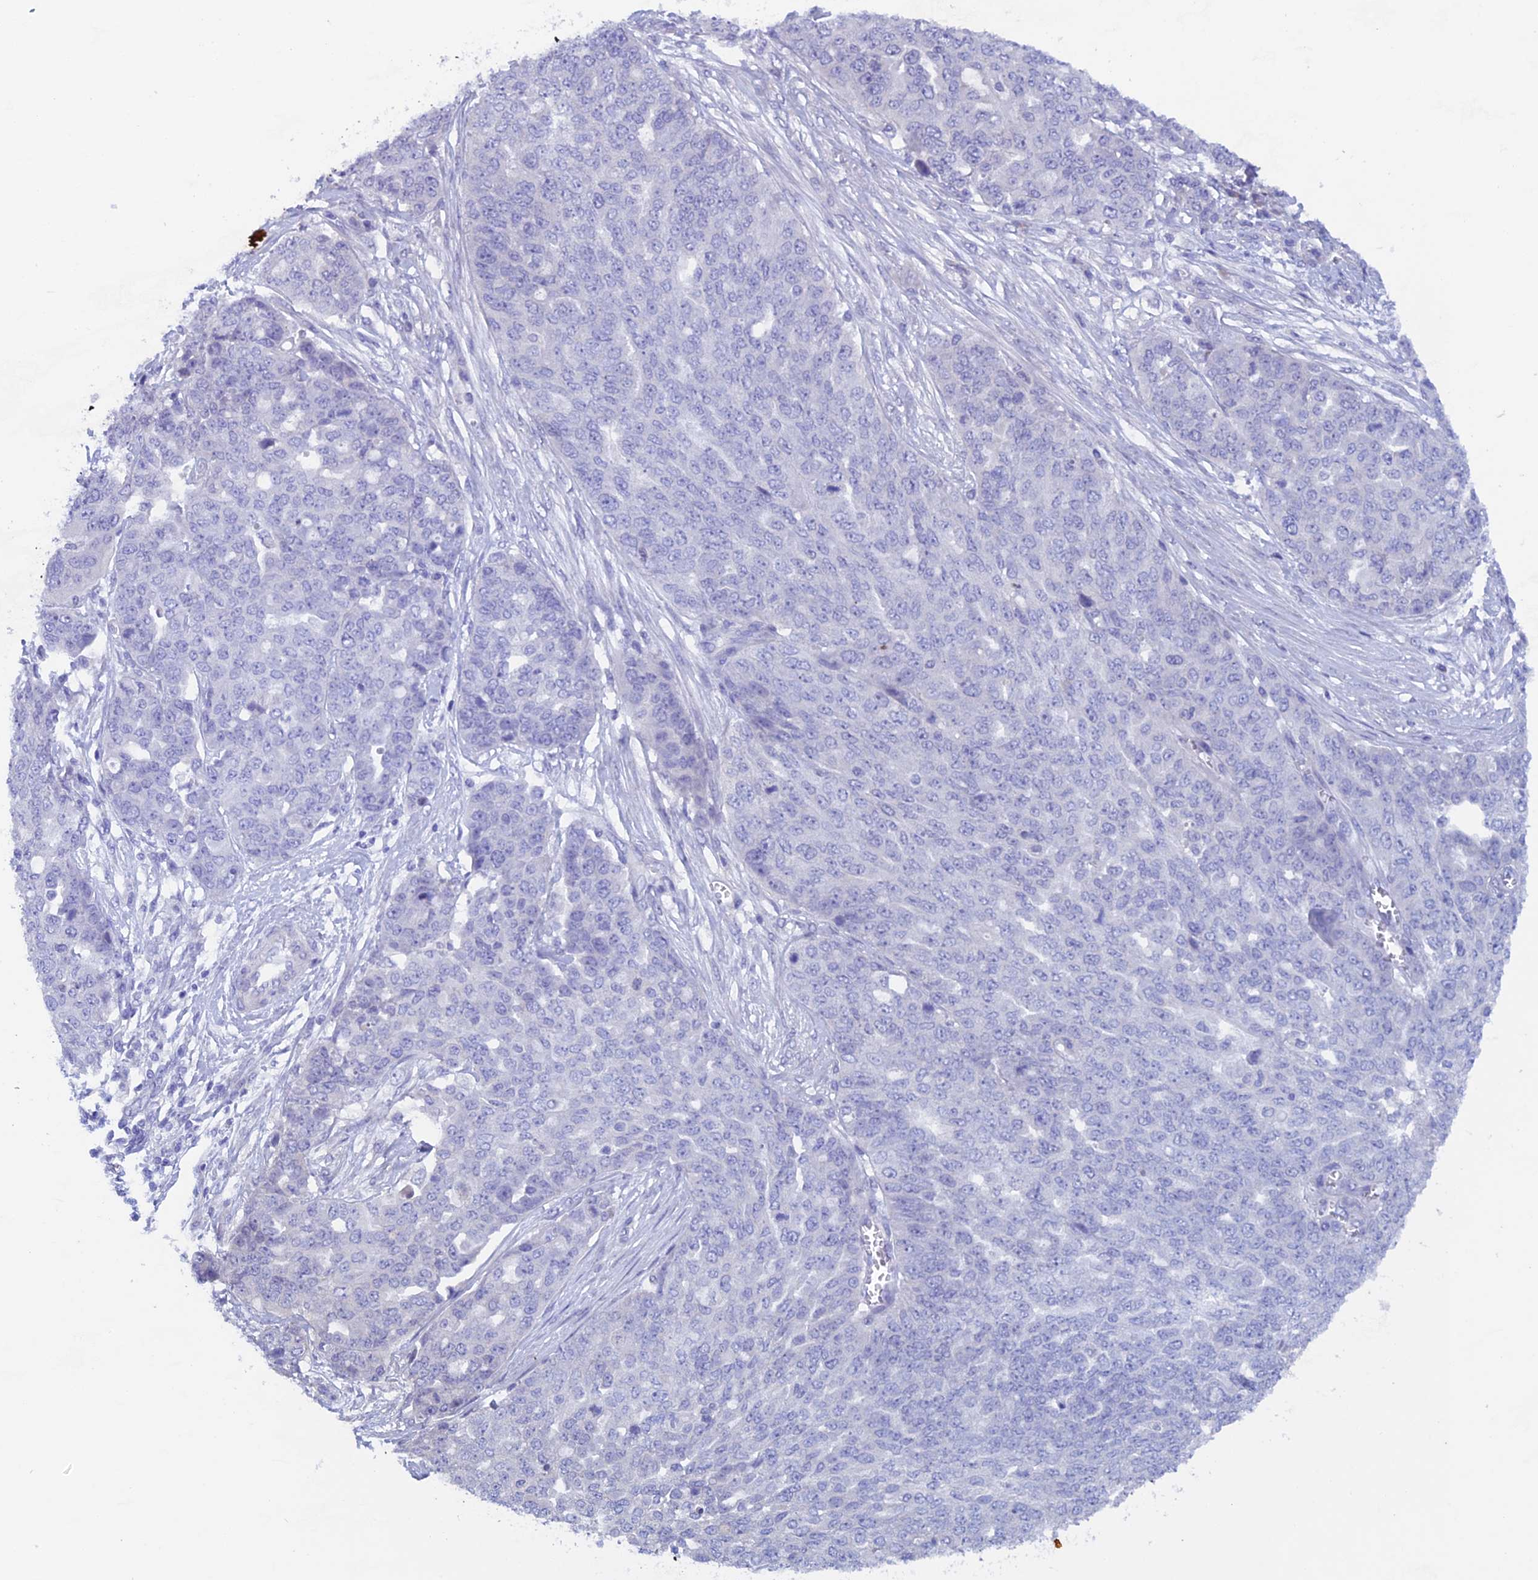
{"staining": {"intensity": "negative", "quantity": "none", "location": "none"}, "tissue": "ovarian cancer", "cell_type": "Tumor cells", "image_type": "cancer", "snomed": [{"axis": "morphology", "description": "Cystadenocarcinoma, serous, NOS"}, {"axis": "topography", "description": "Soft tissue"}, {"axis": "topography", "description": "Ovary"}], "caption": "High power microscopy image of an immunohistochemistry (IHC) image of ovarian cancer, revealing no significant staining in tumor cells.", "gene": "PSMC3IP", "patient": {"sex": "female", "age": 57}}